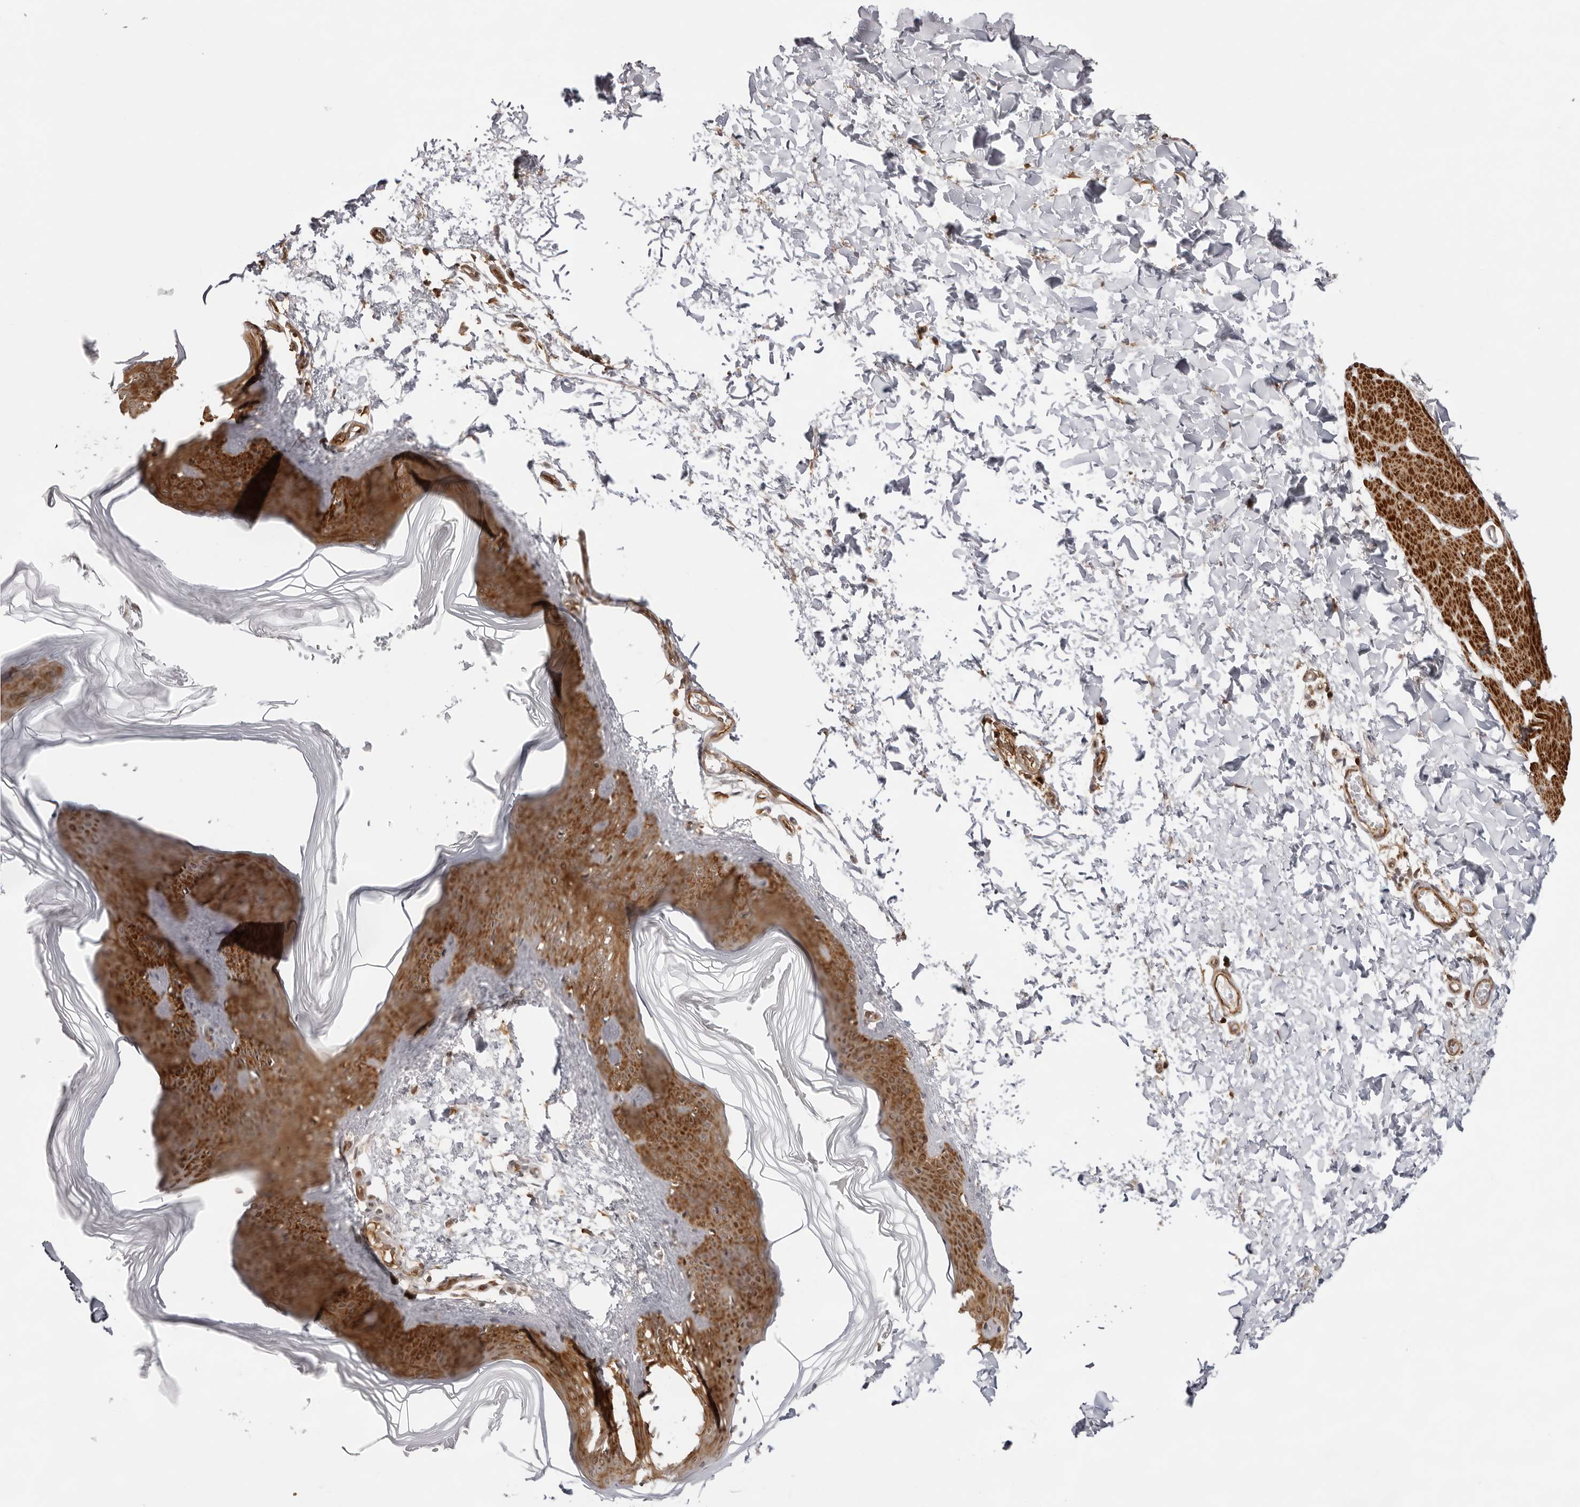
{"staining": {"intensity": "moderate", "quantity": "<25%", "location": "cytoplasmic/membranous"}, "tissue": "skin", "cell_type": "Fibroblasts", "image_type": "normal", "snomed": [{"axis": "morphology", "description": "Normal tissue, NOS"}, {"axis": "topography", "description": "Skin"}], "caption": "Immunohistochemical staining of benign skin shows moderate cytoplasmic/membranous protein staining in about <25% of fibroblasts.", "gene": "UNK", "patient": {"sex": "female", "age": 27}}